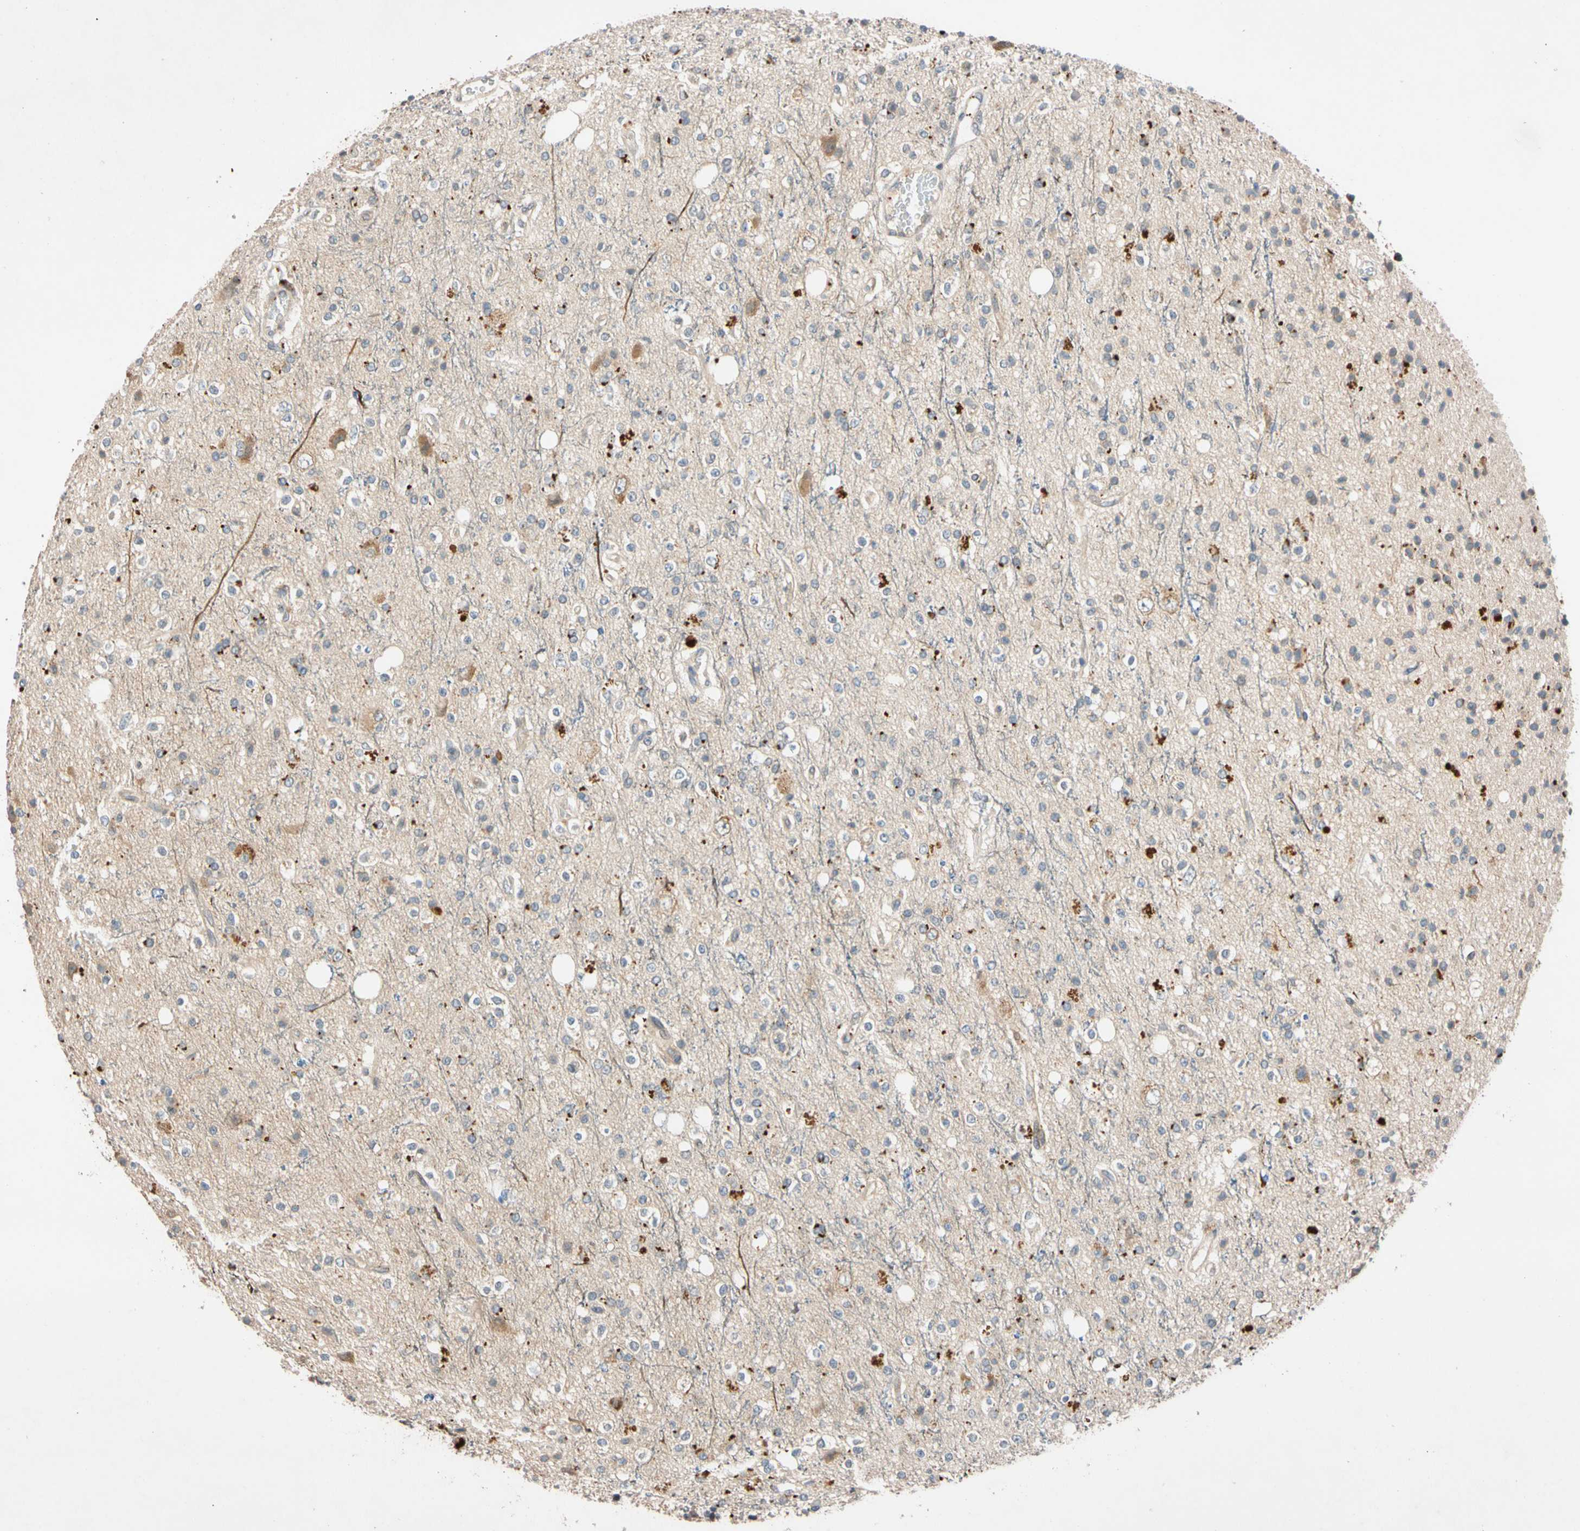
{"staining": {"intensity": "strong", "quantity": "<25%", "location": "cytoplasmic/membranous"}, "tissue": "glioma", "cell_type": "Tumor cells", "image_type": "cancer", "snomed": [{"axis": "morphology", "description": "Glioma, malignant, High grade"}, {"axis": "topography", "description": "Brain"}], "caption": "Protein analysis of glioma tissue shows strong cytoplasmic/membranous staining in about <25% of tumor cells.", "gene": "CNST", "patient": {"sex": "male", "age": 47}}